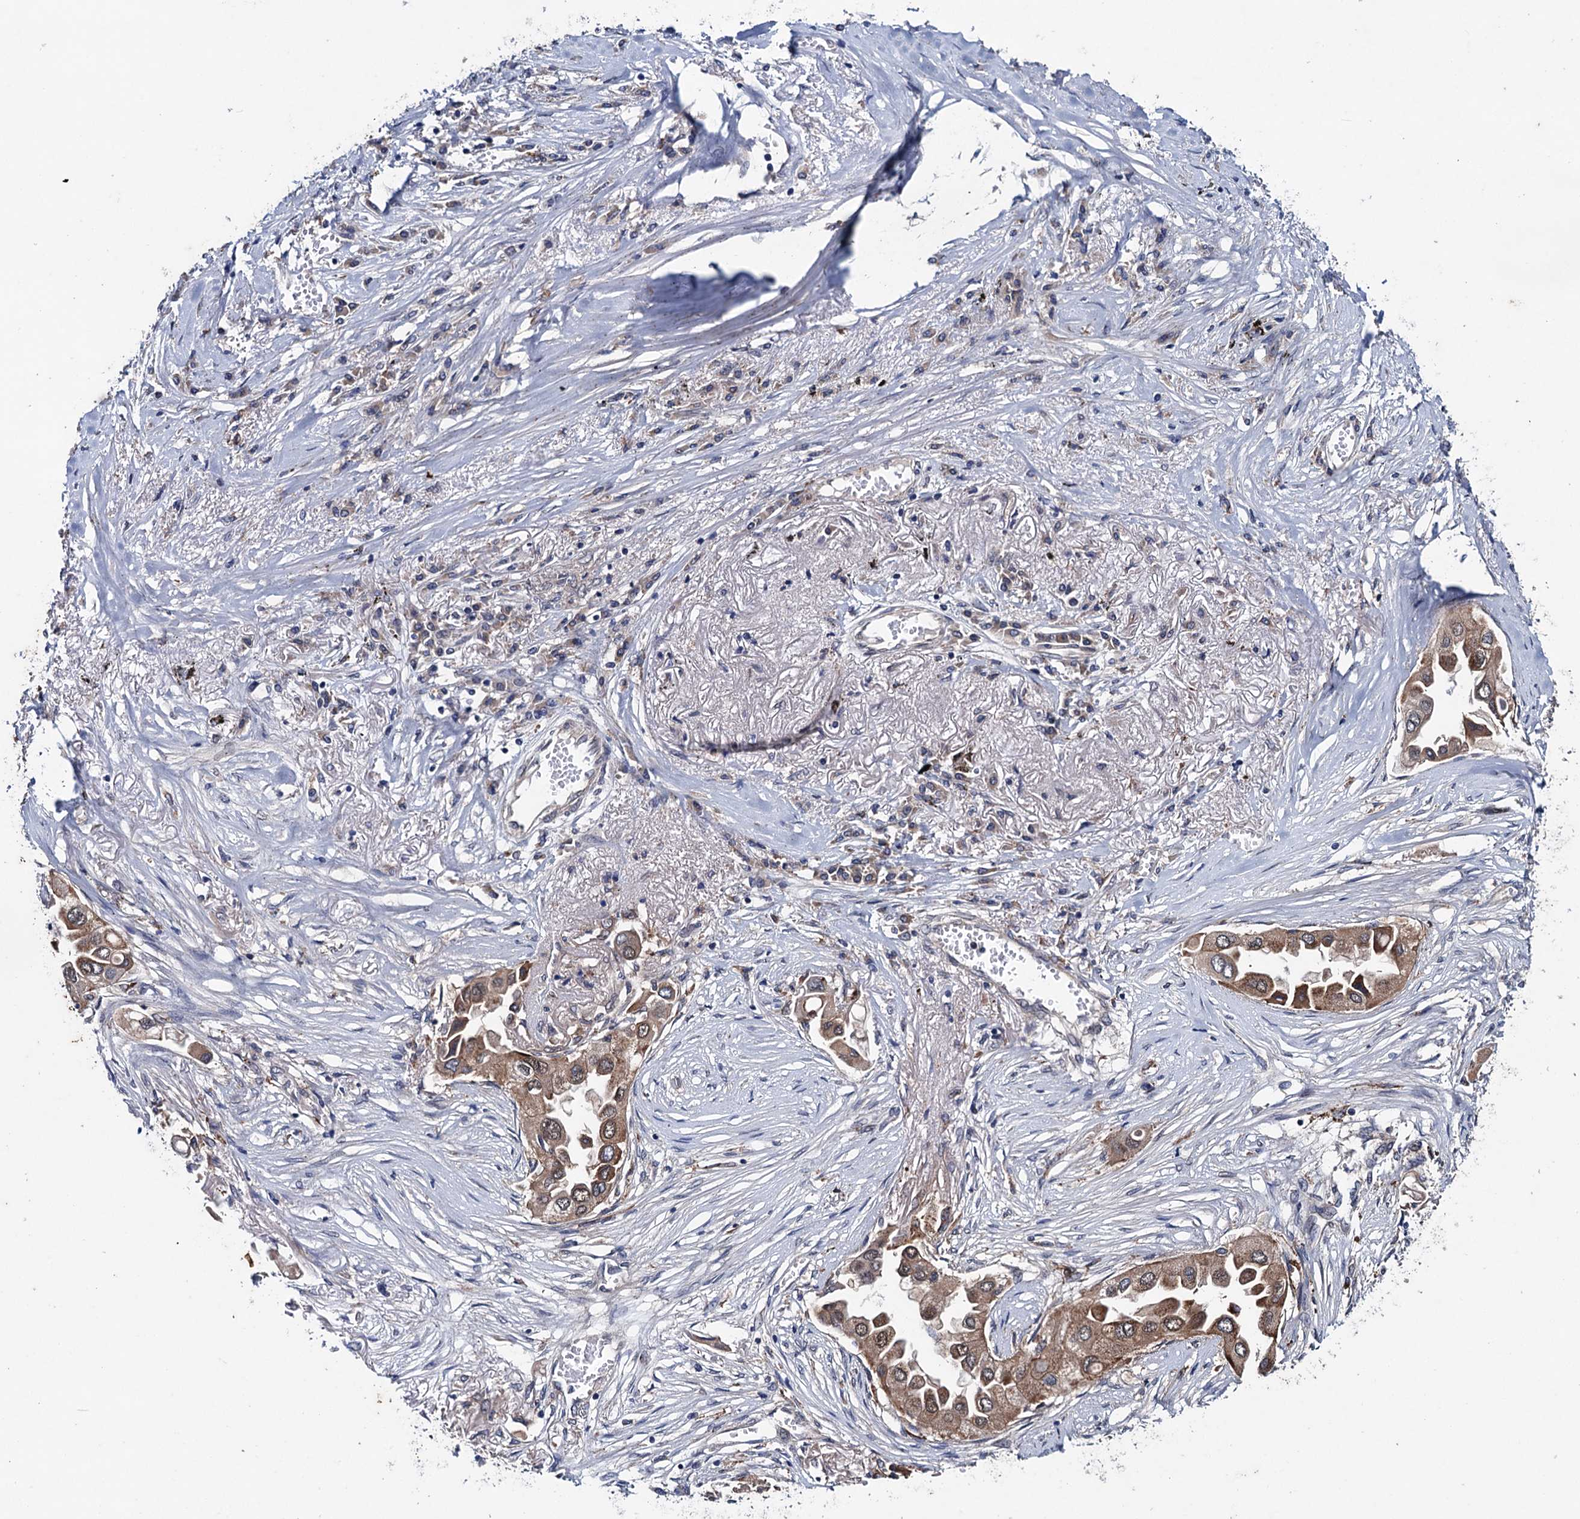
{"staining": {"intensity": "moderate", "quantity": ">75%", "location": "cytoplasmic/membranous,nuclear"}, "tissue": "lung cancer", "cell_type": "Tumor cells", "image_type": "cancer", "snomed": [{"axis": "morphology", "description": "Adenocarcinoma, NOS"}, {"axis": "topography", "description": "Lung"}], "caption": "A brown stain labels moderate cytoplasmic/membranous and nuclear staining of a protein in human lung cancer tumor cells. (DAB = brown stain, brightfield microscopy at high magnification).", "gene": "BLTP3B", "patient": {"sex": "female", "age": 76}}